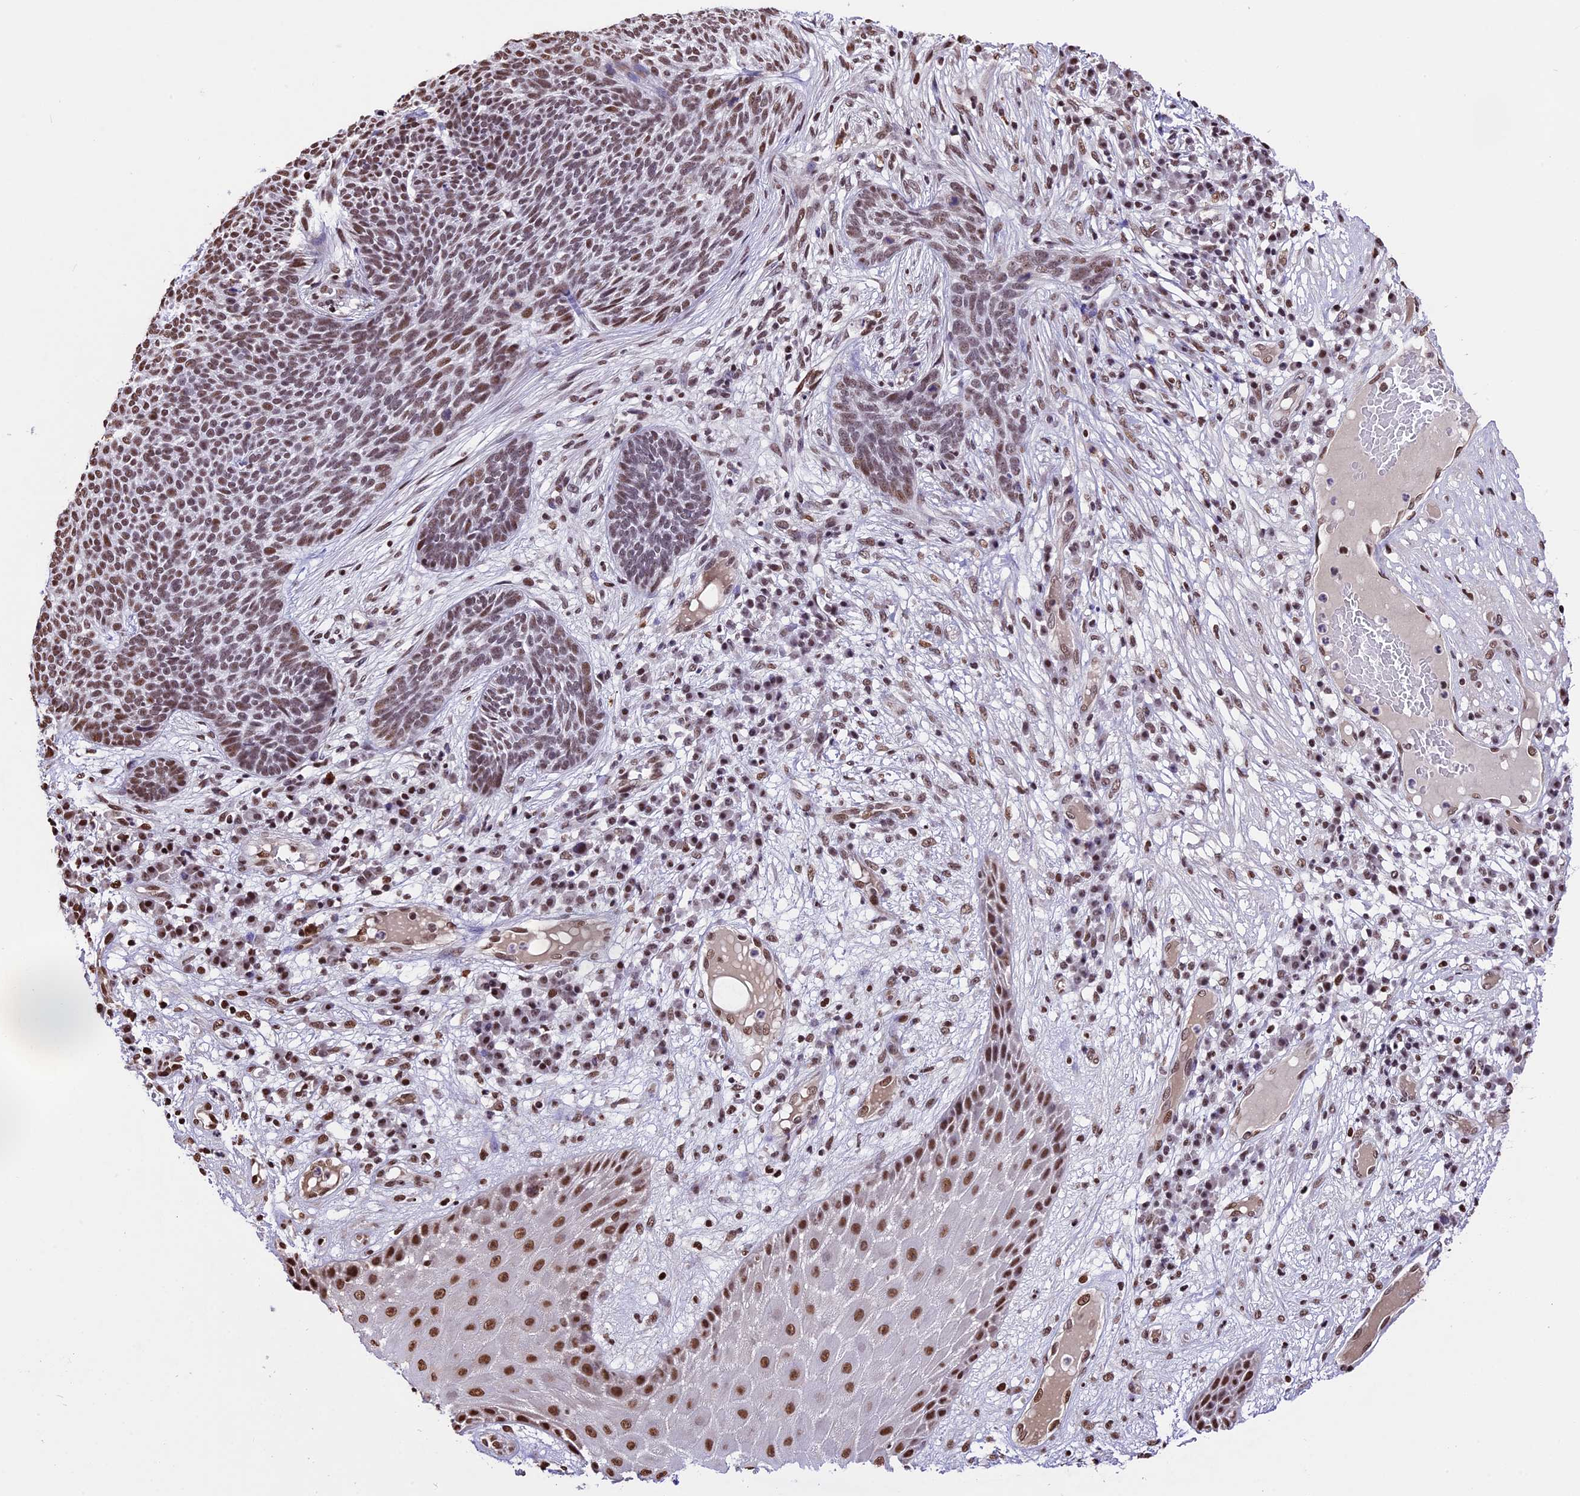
{"staining": {"intensity": "moderate", "quantity": ">75%", "location": "nuclear"}, "tissue": "skin cancer", "cell_type": "Tumor cells", "image_type": "cancer", "snomed": [{"axis": "morphology", "description": "Normal tissue, NOS"}, {"axis": "morphology", "description": "Basal cell carcinoma"}, {"axis": "topography", "description": "Skin"}], "caption": "Skin basal cell carcinoma stained with immunohistochemistry (IHC) shows moderate nuclear expression in about >75% of tumor cells.", "gene": "POLR3E", "patient": {"sex": "male", "age": 64}}